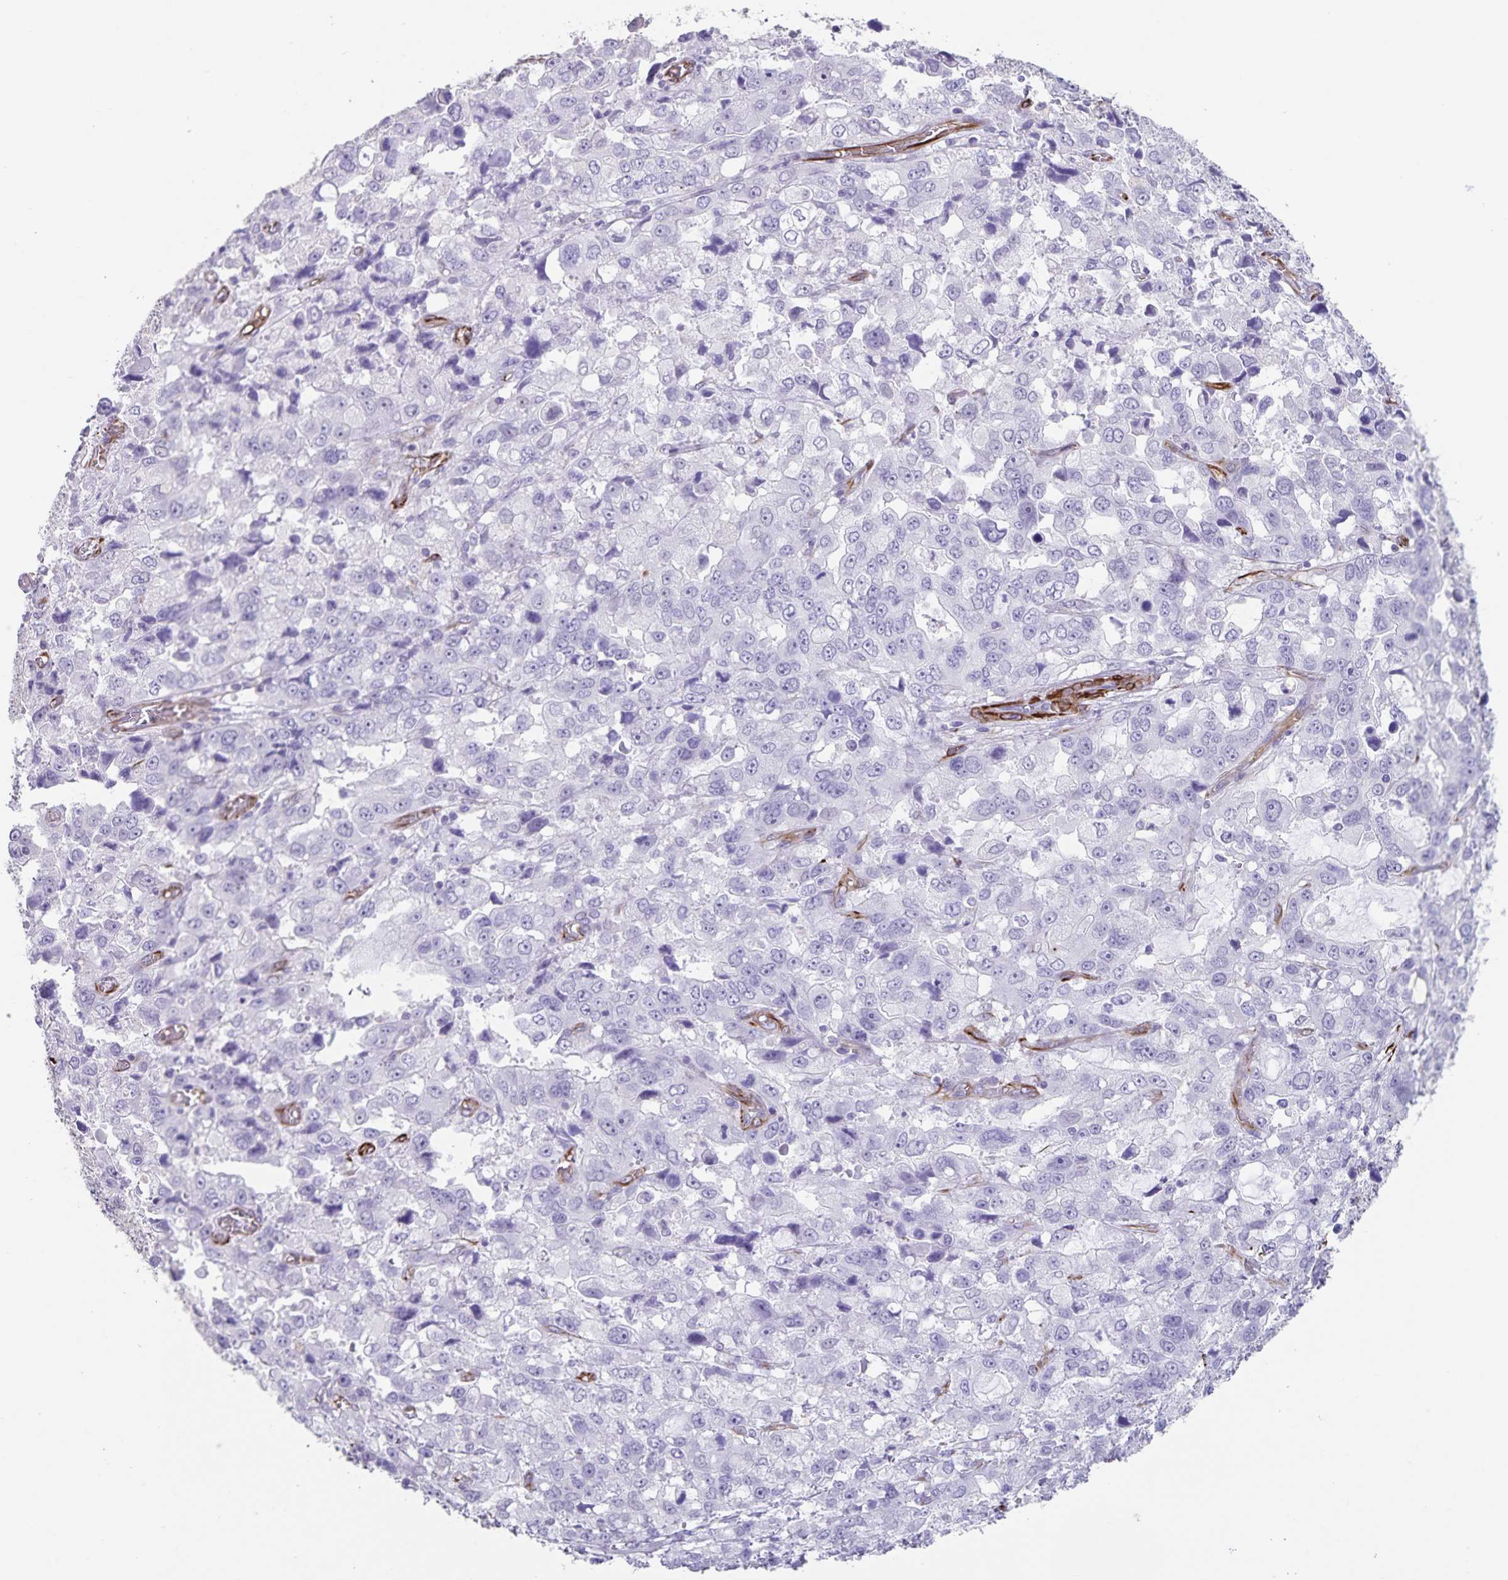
{"staining": {"intensity": "negative", "quantity": "none", "location": "none"}, "tissue": "stomach cancer", "cell_type": "Tumor cells", "image_type": "cancer", "snomed": [{"axis": "morphology", "description": "Adenocarcinoma, NOS"}, {"axis": "topography", "description": "Stomach, upper"}], "caption": "This is an immunohistochemistry (IHC) histopathology image of human stomach adenocarcinoma. There is no expression in tumor cells.", "gene": "SYNM", "patient": {"sex": "female", "age": 81}}